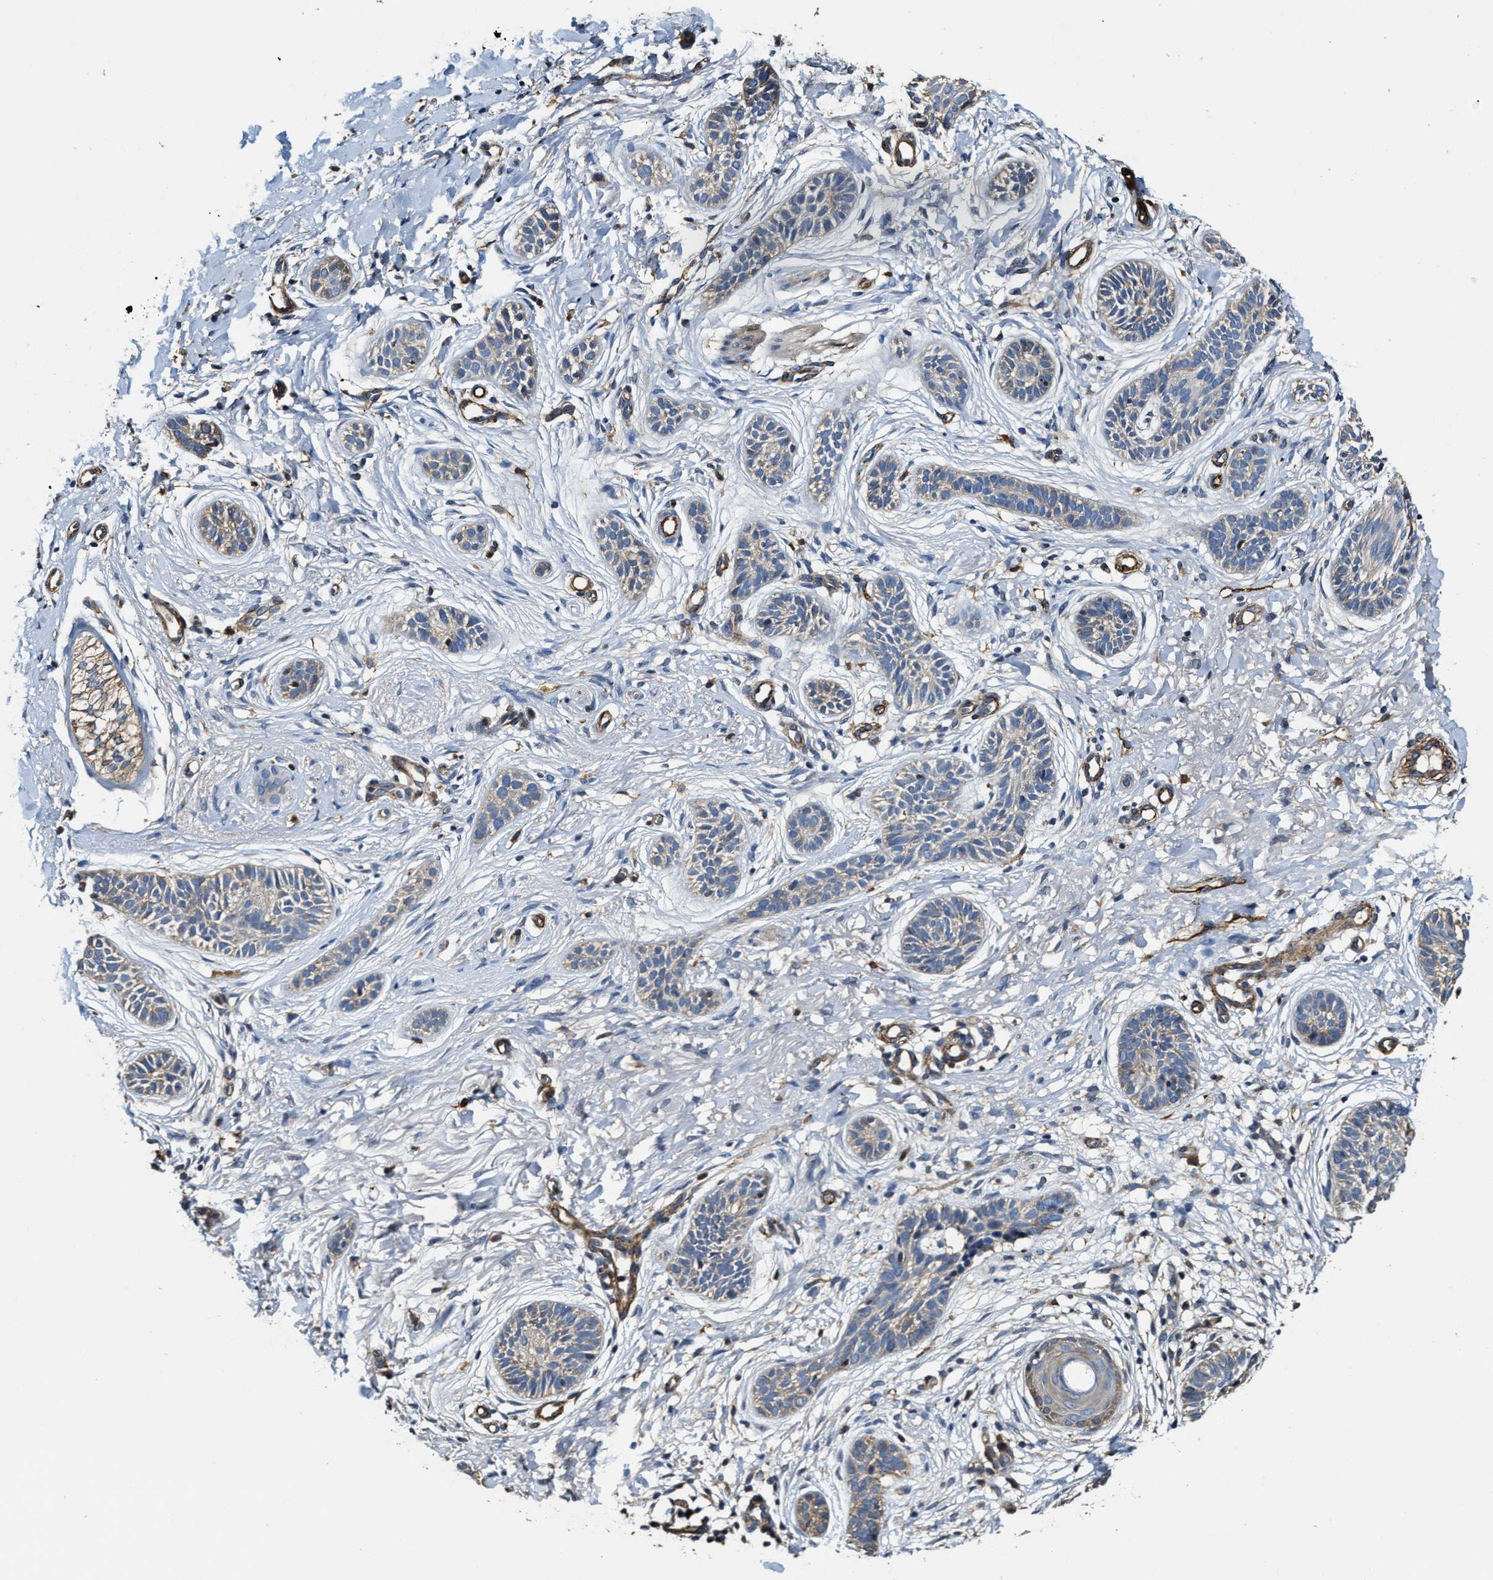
{"staining": {"intensity": "weak", "quantity": "25%-75%", "location": "cytoplasmic/membranous"}, "tissue": "skin cancer", "cell_type": "Tumor cells", "image_type": "cancer", "snomed": [{"axis": "morphology", "description": "Normal tissue, NOS"}, {"axis": "morphology", "description": "Basal cell carcinoma"}, {"axis": "topography", "description": "Skin"}], "caption": "Approximately 25%-75% of tumor cells in human skin basal cell carcinoma reveal weak cytoplasmic/membranous protein expression as visualized by brown immunohistochemical staining.", "gene": "GFRA3", "patient": {"sex": "male", "age": 63}}